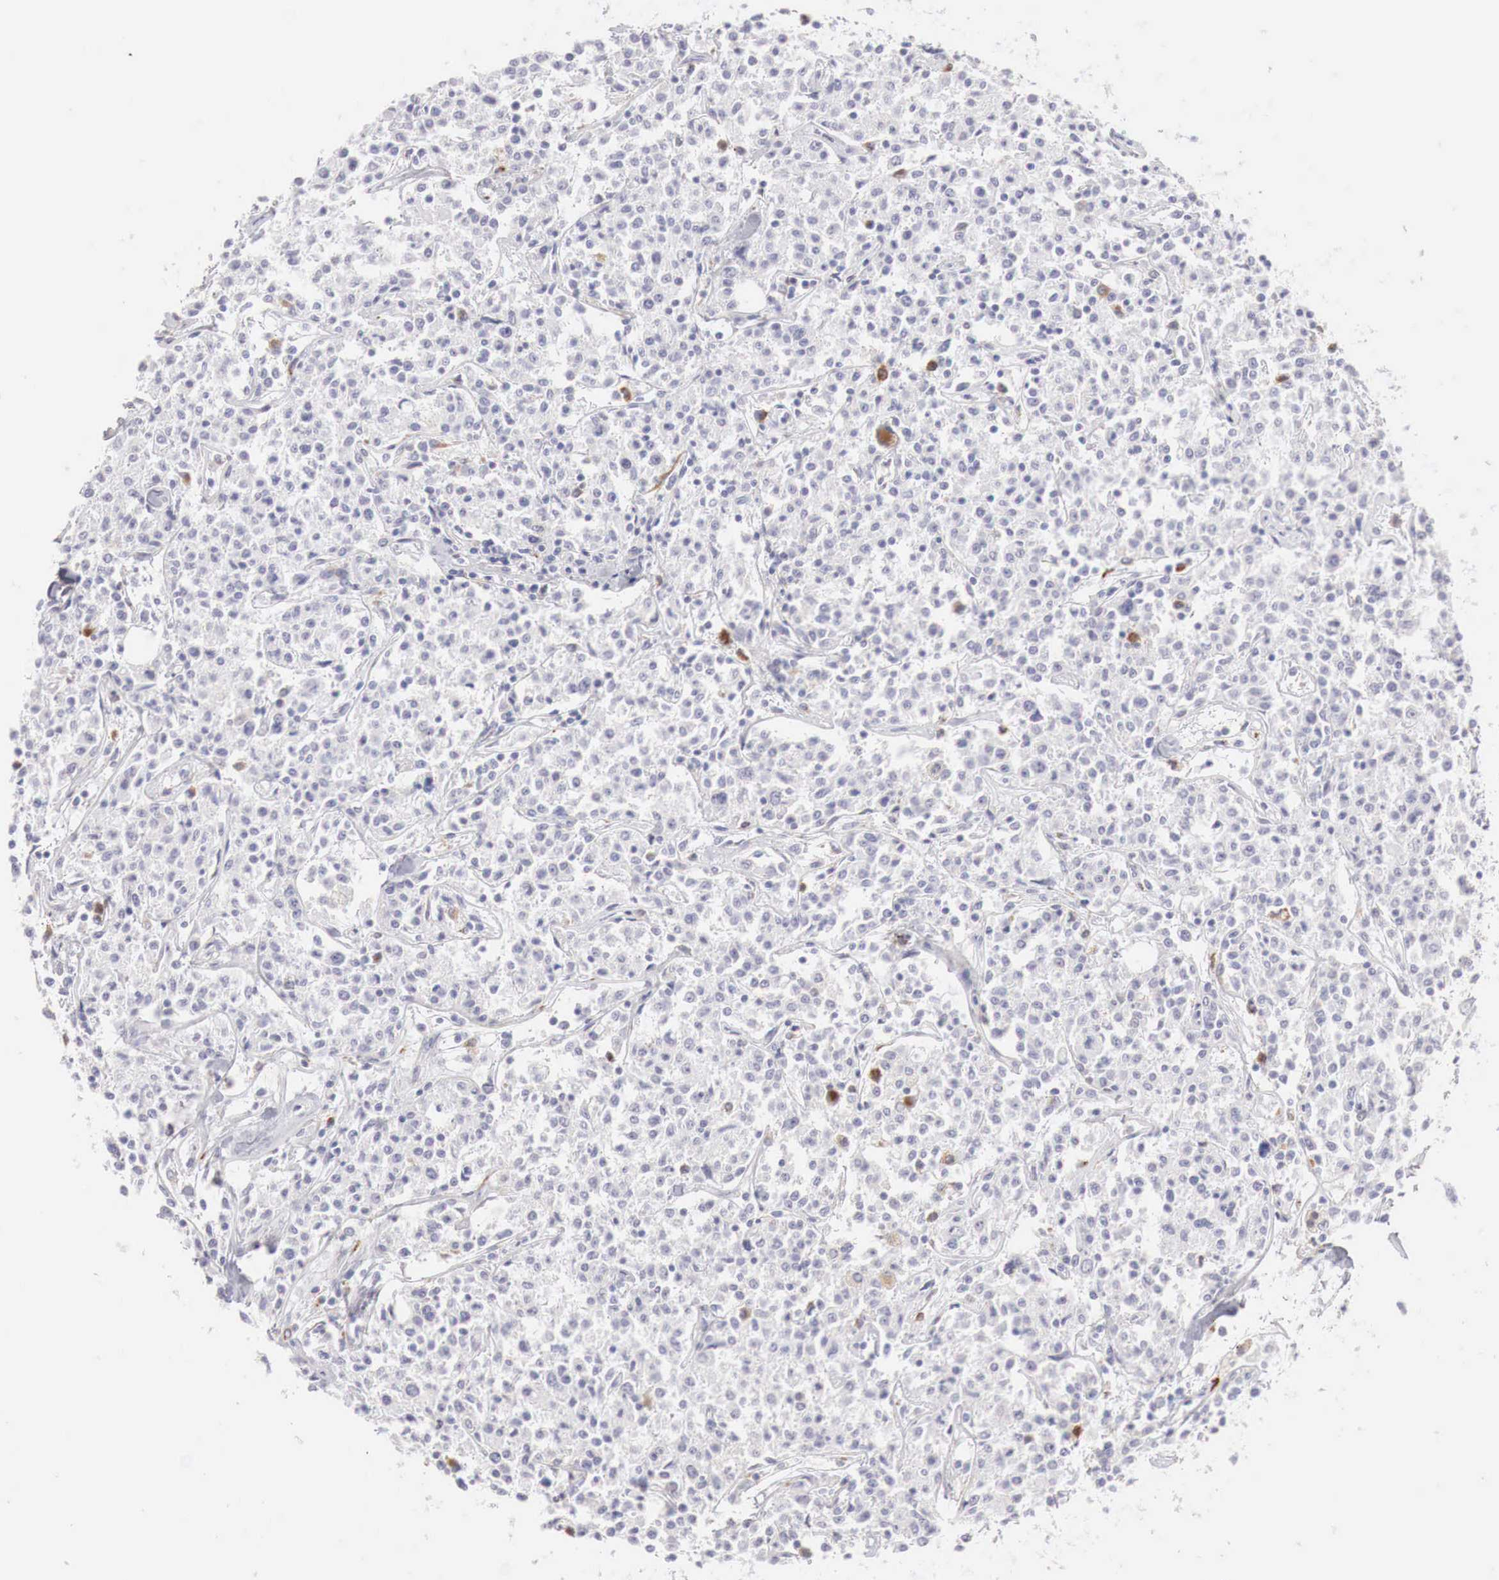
{"staining": {"intensity": "negative", "quantity": "none", "location": "none"}, "tissue": "lymphoma", "cell_type": "Tumor cells", "image_type": "cancer", "snomed": [{"axis": "morphology", "description": "Malignant lymphoma, non-Hodgkin's type, Low grade"}, {"axis": "topography", "description": "Small intestine"}], "caption": "Tumor cells show no significant protein staining in low-grade malignant lymphoma, non-Hodgkin's type.", "gene": "GLA", "patient": {"sex": "female", "age": 59}}